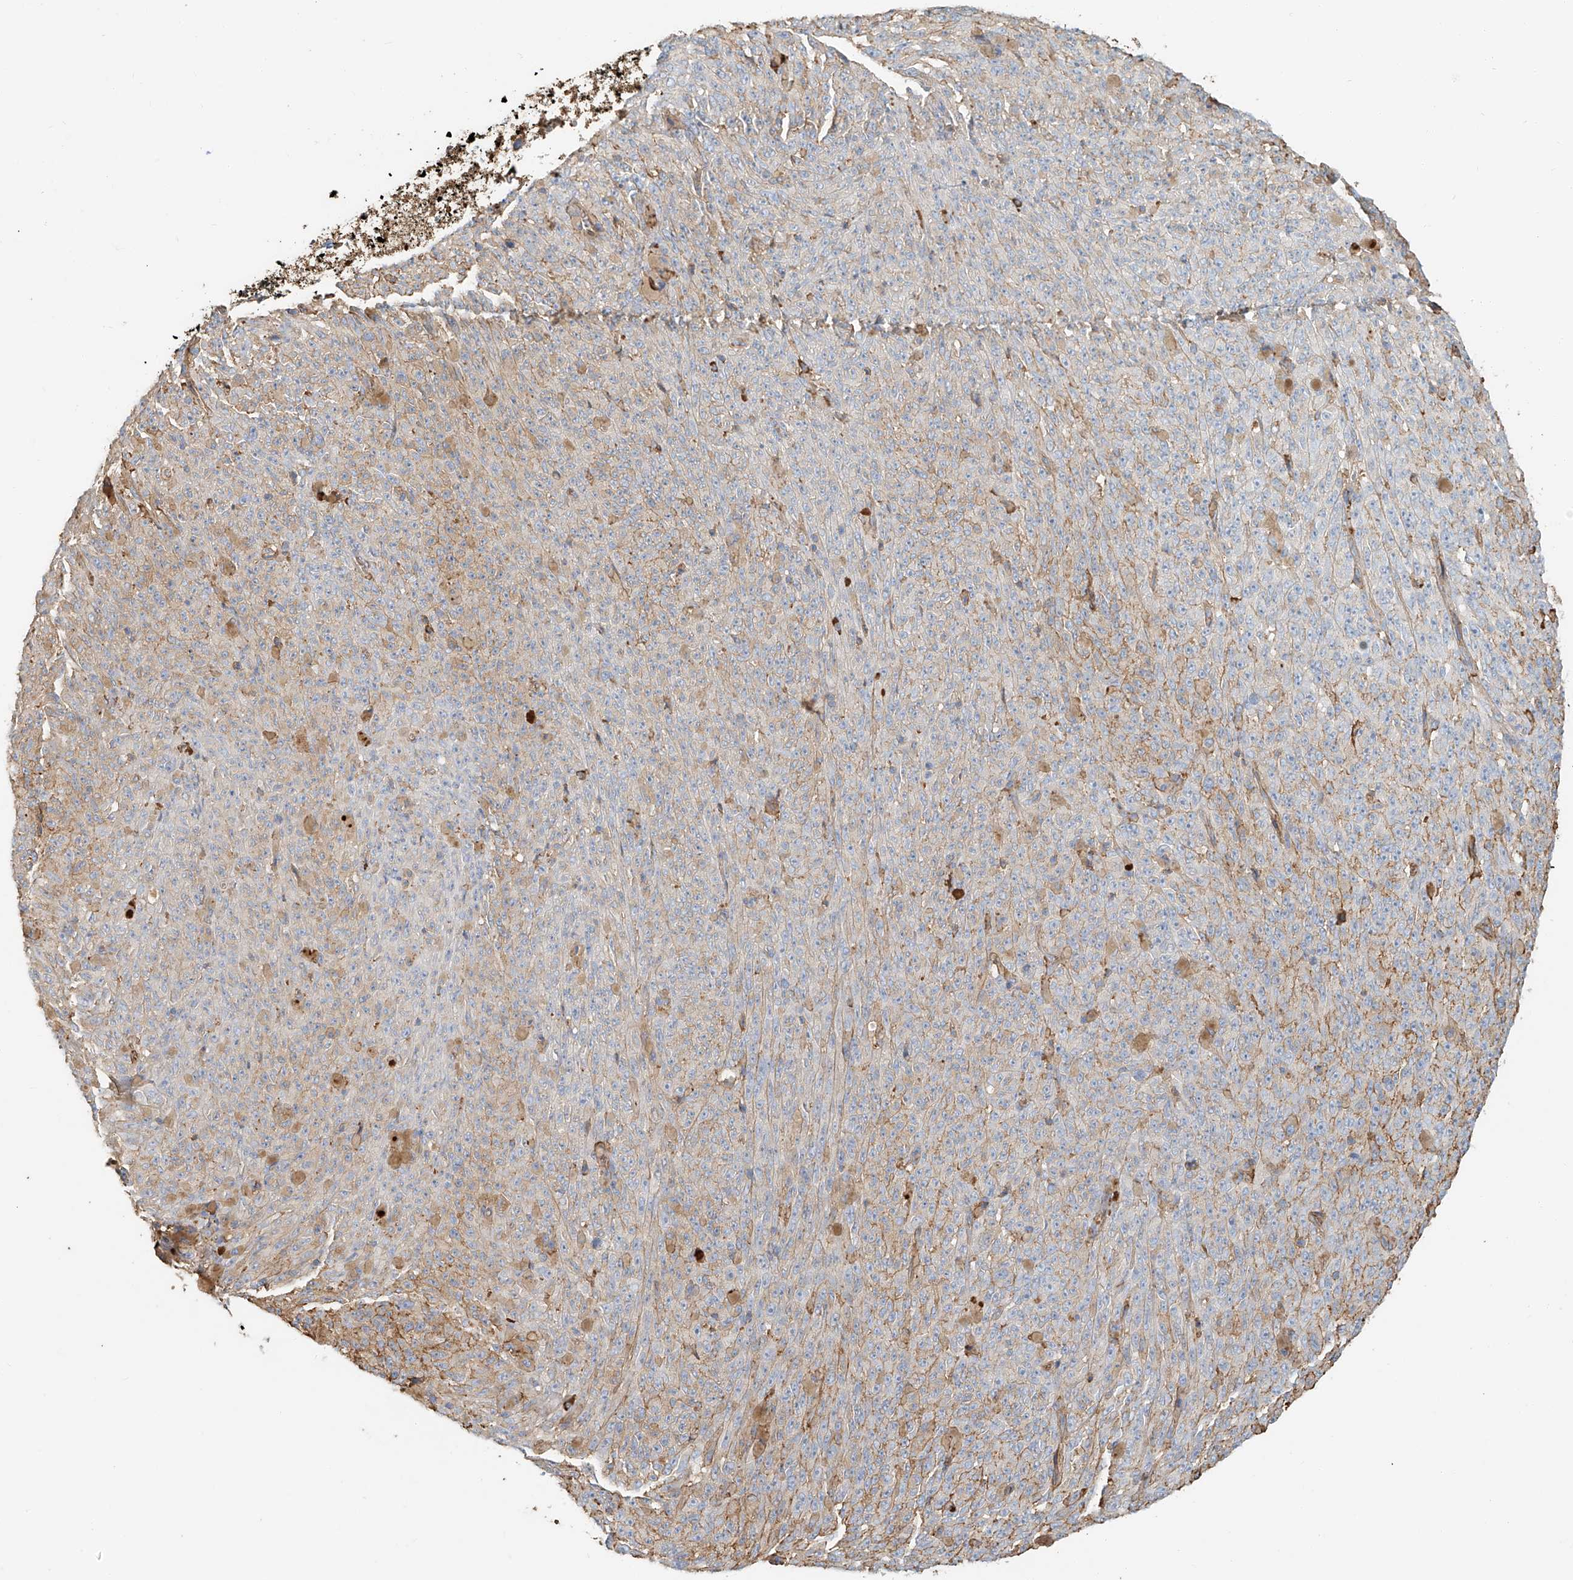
{"staining": {"intensity": "weak", "quantity": "25%-75%", "location": "cytoplasmic/membranous"}, "tissue": "melanoma", "cell_type": "Tumor cells", "image_type": "cancer", "snomed": [{"axis": "morphology", "description": "Malignant melanoma, NOS"}, {"axis": "topography", "description": "Skin"}], "caption": "Protein staining of melanoma tissue shows weak cytoplasmic/membranous positivity in about 25%-75% of tumor cells.", "gene": "ZFP30", "patient": {"sex": "female", "age": 82}}